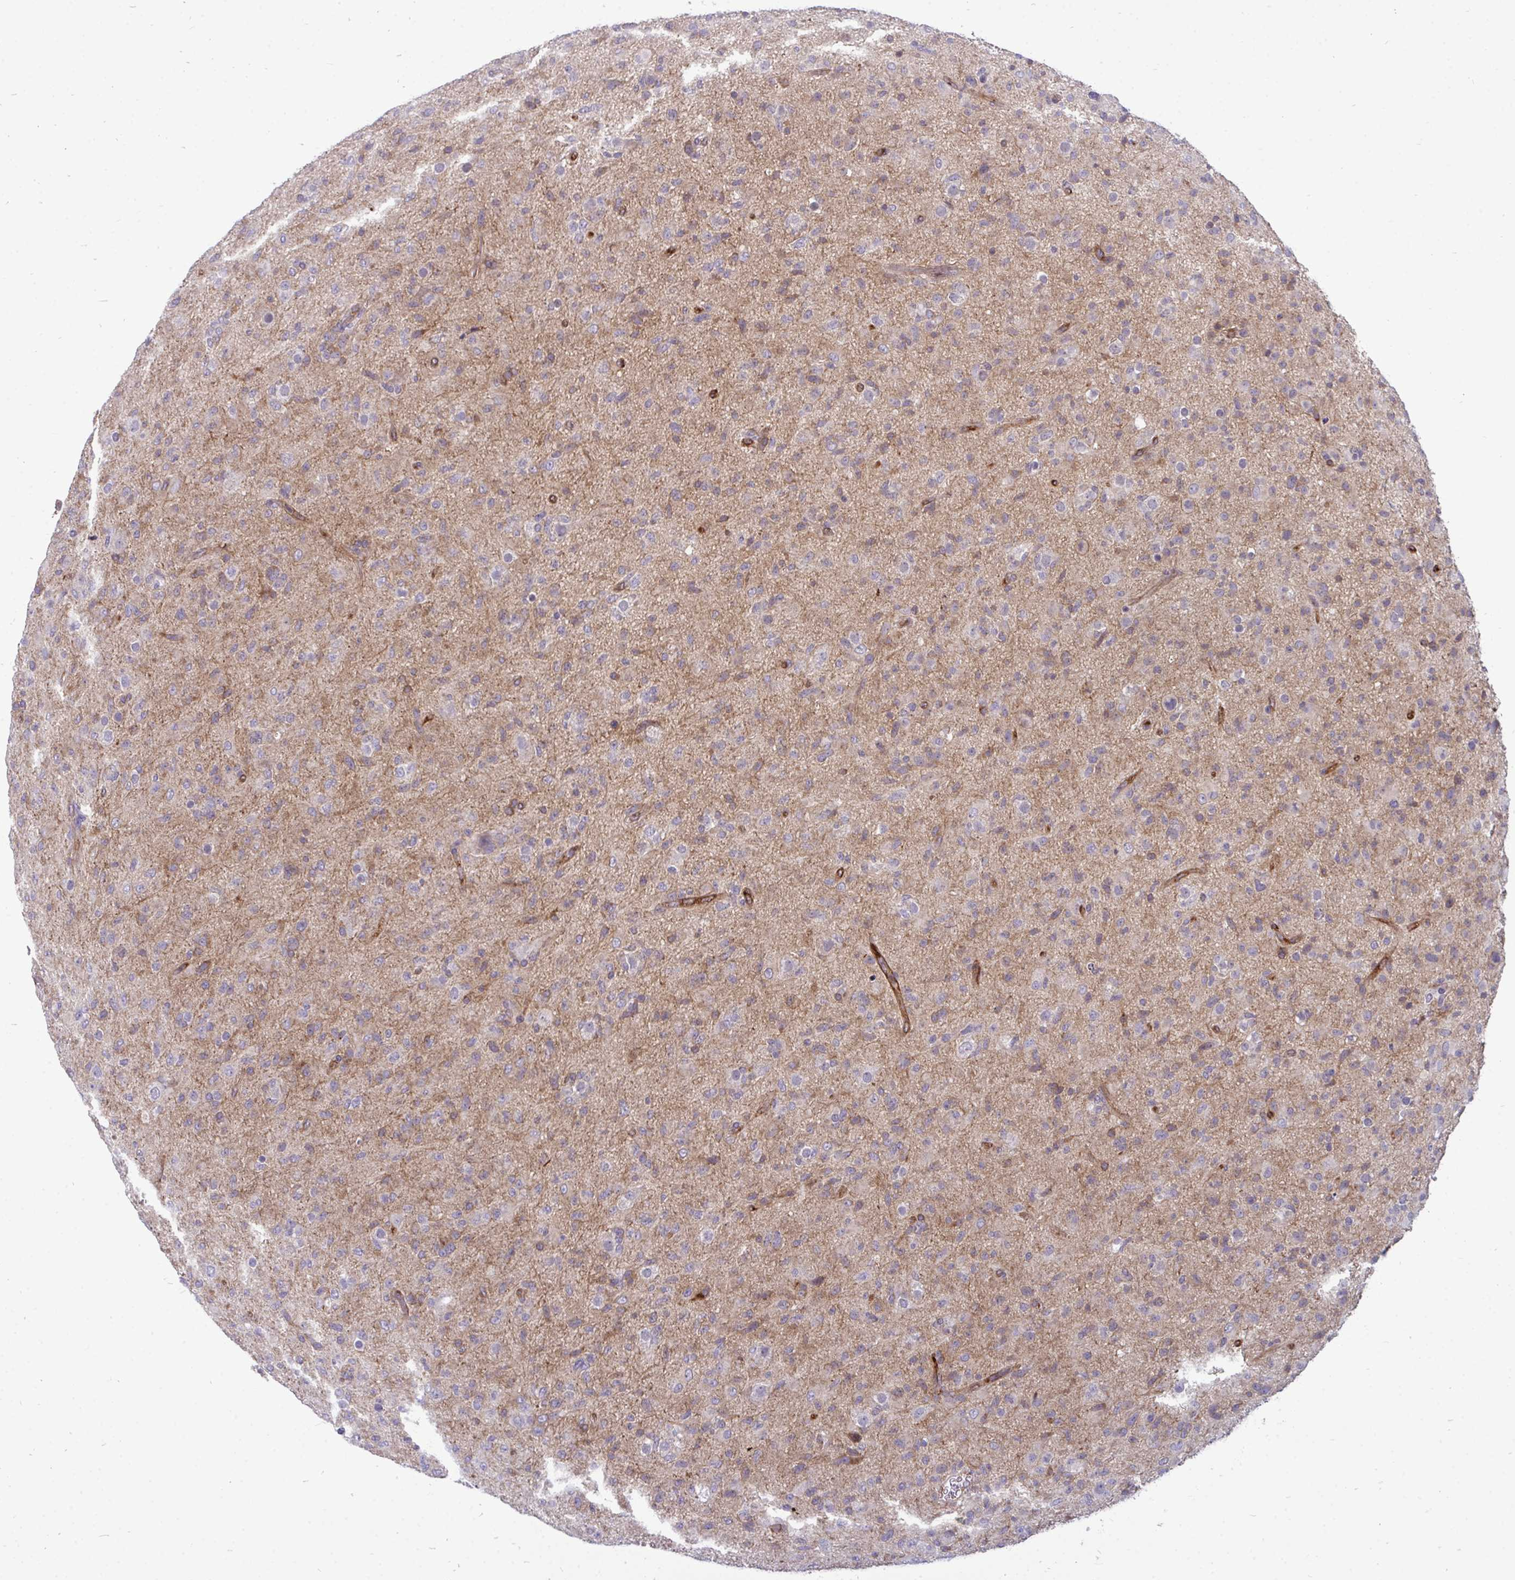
{"staining": {"intensity": "negative", "quantity": "none", "location": "none"}, "tissue": "glioma", "cell_type": "Tumor cells", "image_type": "cancer", "snomed": [{"axis": "morphology", "description": "Glioma, malignant, Low grade"}, {"axis": "topography", "description": "Brain"}], "caption": "Immunohistochemistry (IHC) image of glioma stained for a protein (brown), which reveals no staining in tumor cells. The staining was performed using DAB to visualize the protein expression in brown, while the nuclei were stained in blue with hematoxylin (Magnification: 20x).", "gene": "ACSL5", "patient": {"sex": "male", "age": 65}}